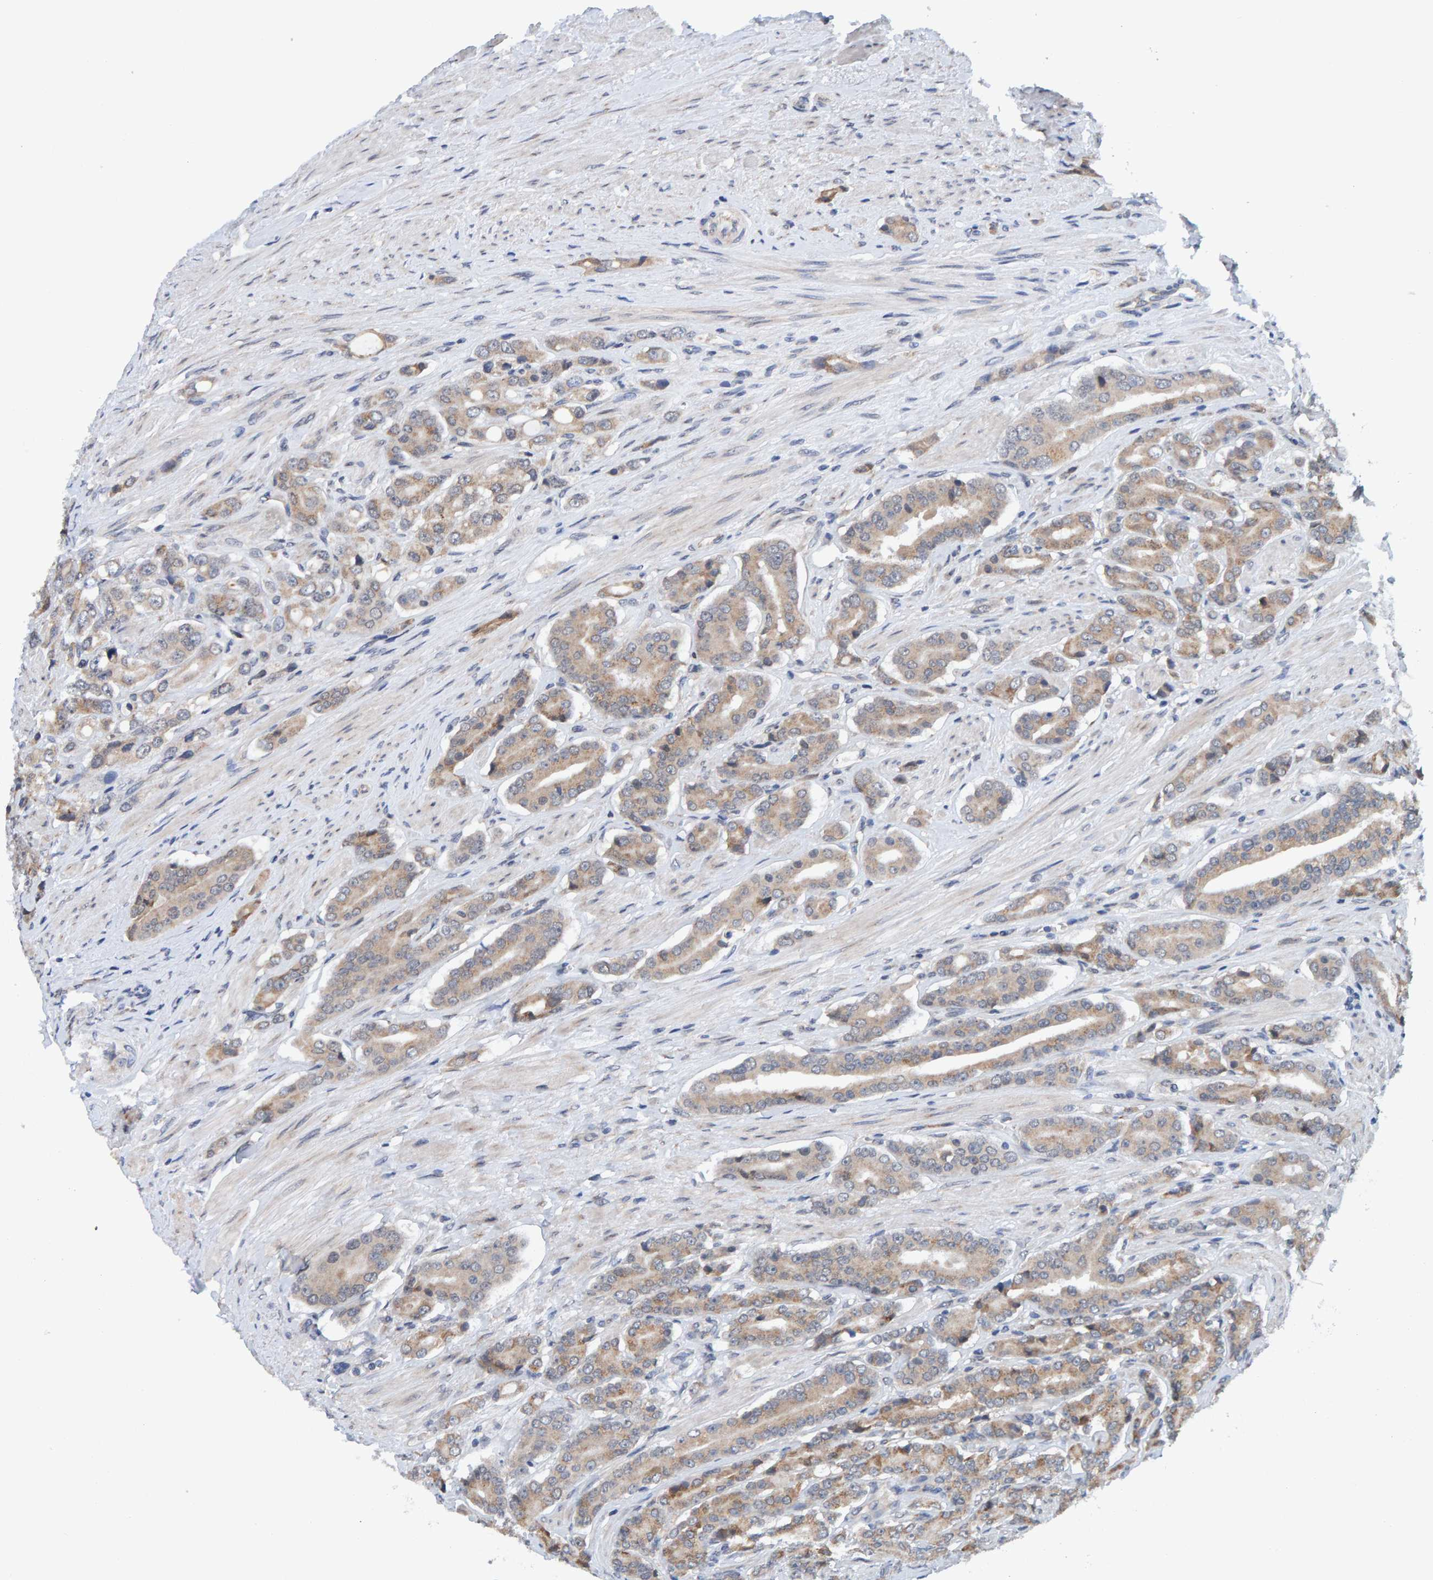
{"staining": {"intensity": "weak", "quantity": ">75%", "location": "cytoplasmic/membranous"}, "tissue": "prostate cancer", "cell_type": "Tumor cells", "image_type": "cancer", "snomed": [{"axis": "morphology", "description": "Adenocarcinoma, High grade"}, {"axis": "topography", "description": "Prostate"}], "caption": "High-grade adenocarcinoma (prostate) tissue displays weak cytoplasmic/membranous staining in approximately >75% of tumor cells", "gene": "SCRN2", "patient": {"sex": "male", "age": 71}}